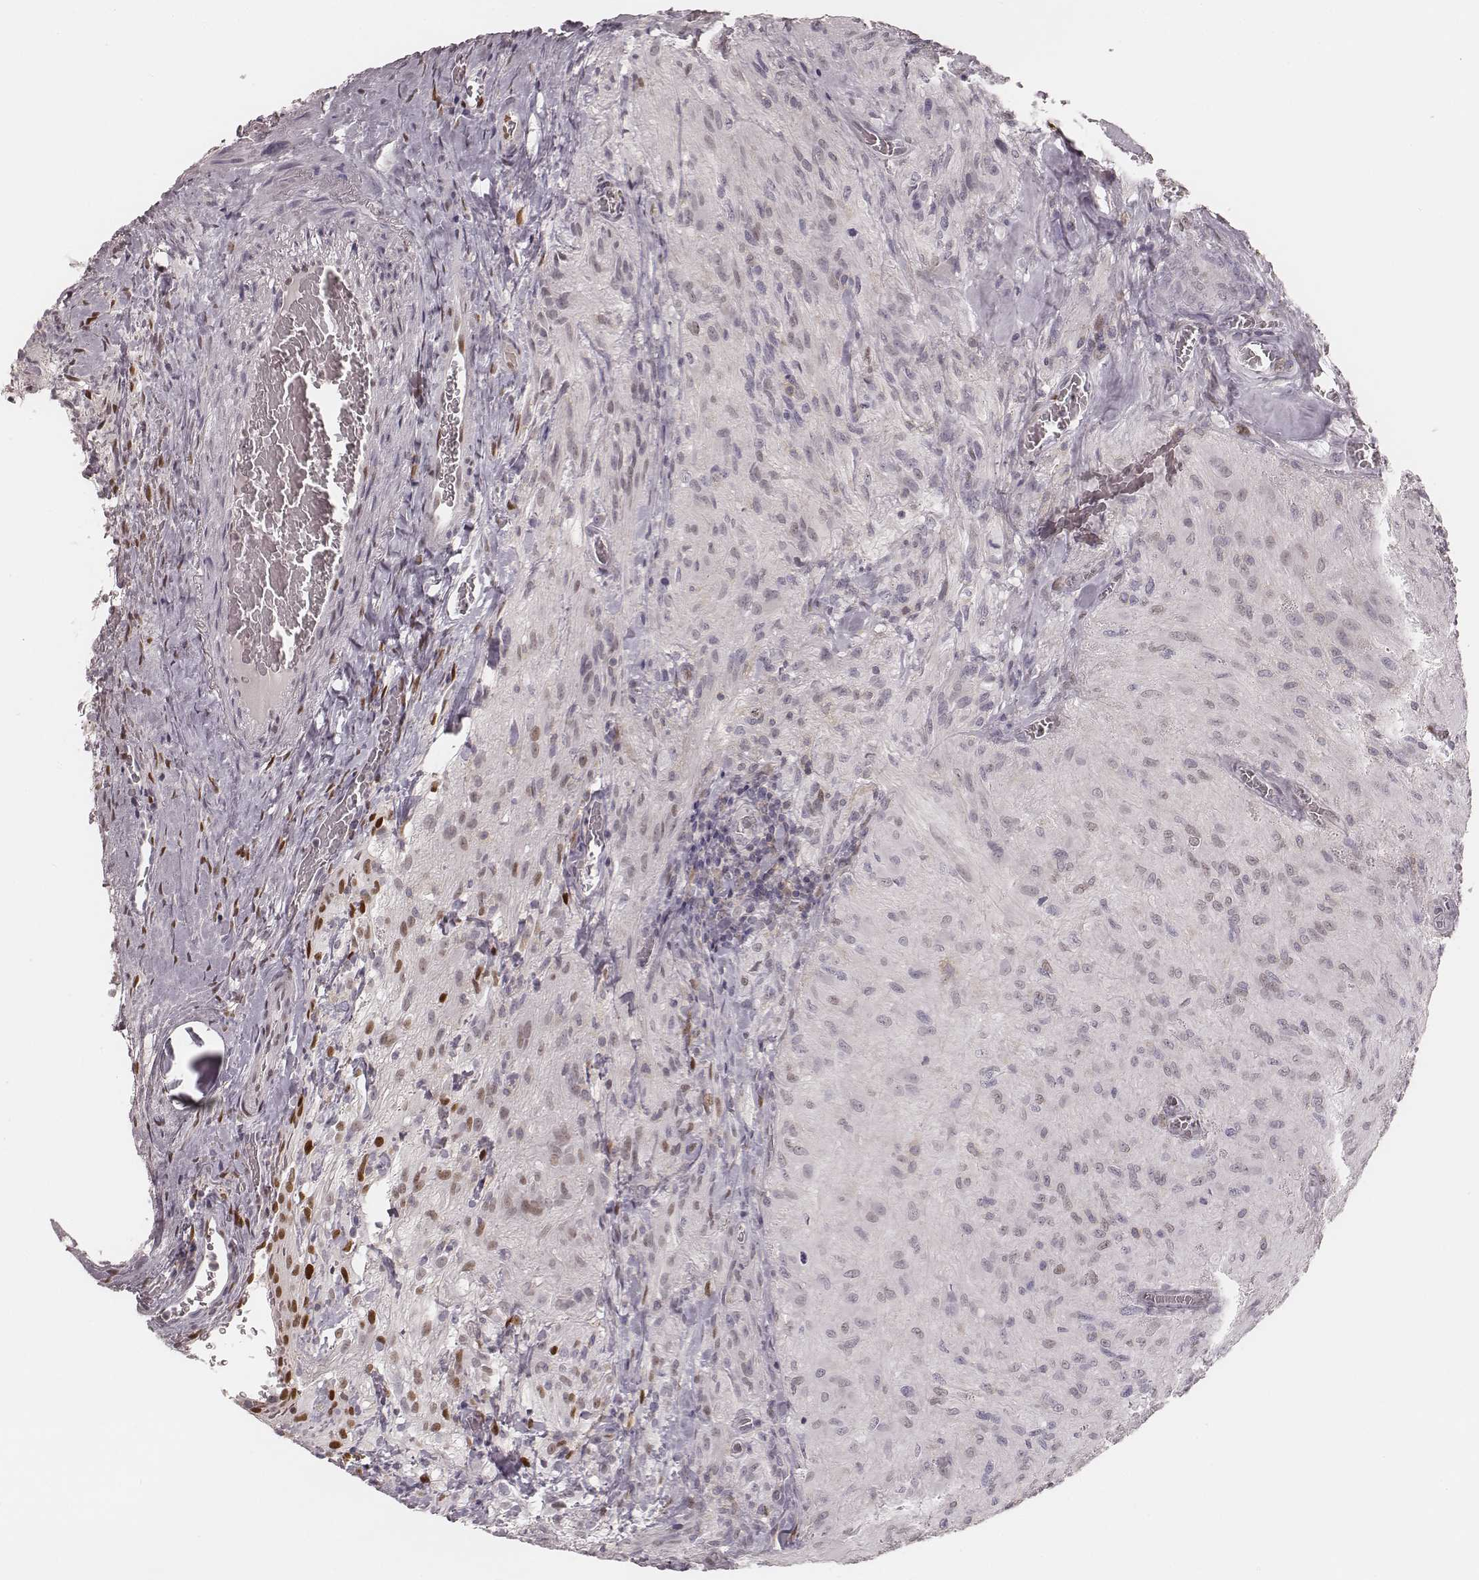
{"staining": {"intensity": "negative", "quantity": "none", "location": "none"}, "tissue": "glioma", "cell_type": "Tumor cells", "image_type": "cancer", "snomed": [{"axis": "morphology", "description": "Glioma, malignant, High grade"}, {"axis": "topography", "description": "Brain"}], "caption": "Protein analysis of high-grade glioma (malignant) reveals no significant expression in tumor cells.", "gene": "MSX1", "patient": {"sex": "male", "age": 47}}